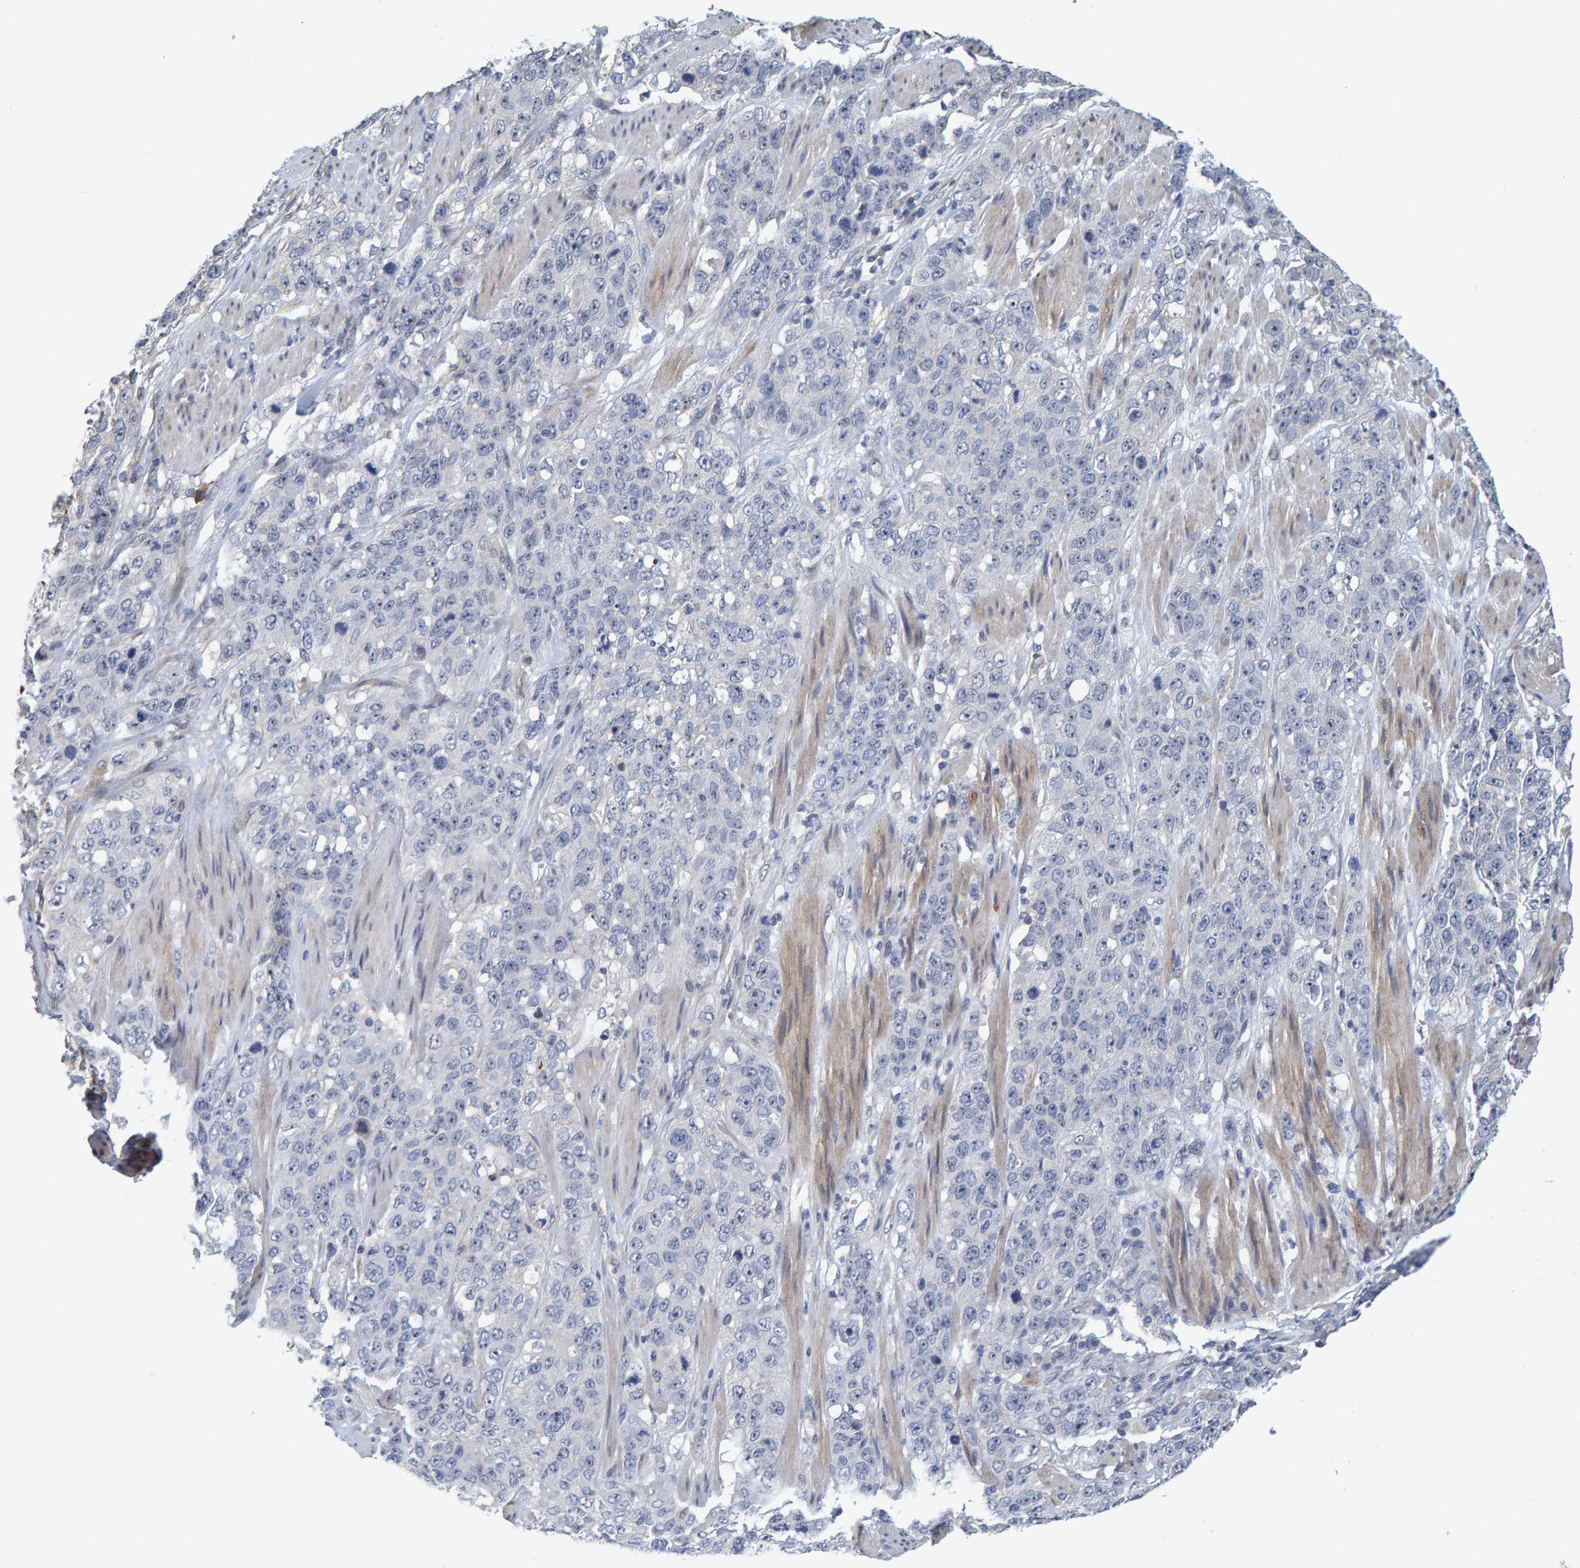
{"staining": {"intensity": "weak", "quantity": "<25%", "location": "nuclear"}, "tissue": "stomach cancer", "cell_type": "Tumor cells", "image_type": "cancer", "snomed": [{"axis": "morphology", "description": "Adenocarcinoma, NOS"}, {"axis": "topography", "description": "Stomach"}], "caption": "Stomach cancer (adenocarcinoma) stained for a protein using immunohistochemistry shows no positivity tumor cells.", "gene": "ZNF77", "patient": {"sex": "male", "age": 48}}